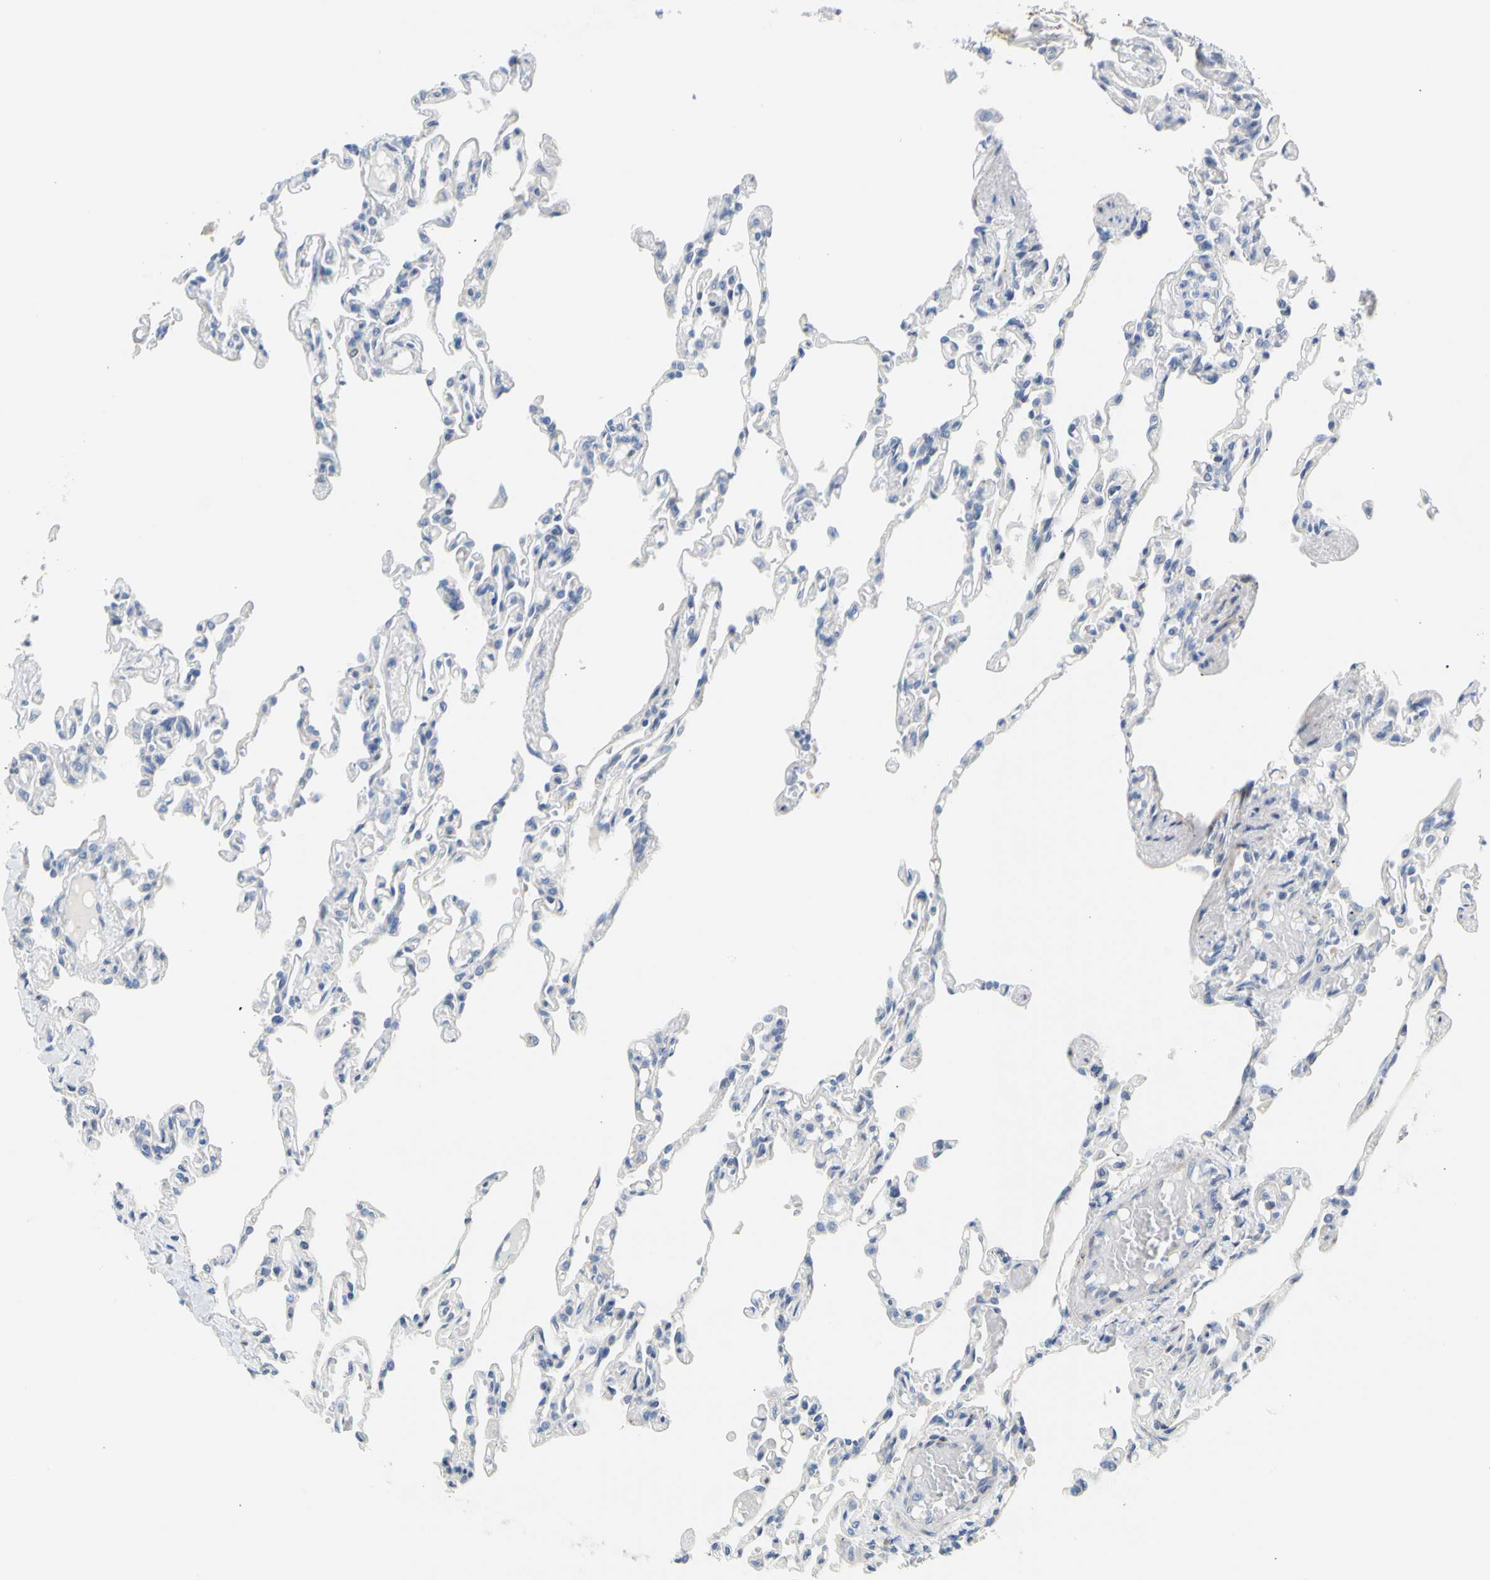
{"staining": {"intensity": "negative", "quantity": "none", "location": "none"}, "tissue": "lung", "cell_type": "Alveolar cells", "image_type": "normal", "snomed": [{"axis": "morphology", "description": "Normal tissue, NOS"}, {"axis": "topography", "description": "Lung"}], "caption": "IHC of unremarkable lung displays no positivity in alveolar cells.", "gene": "ZNF236", "patient": {"sex": "male", "age": 21}}